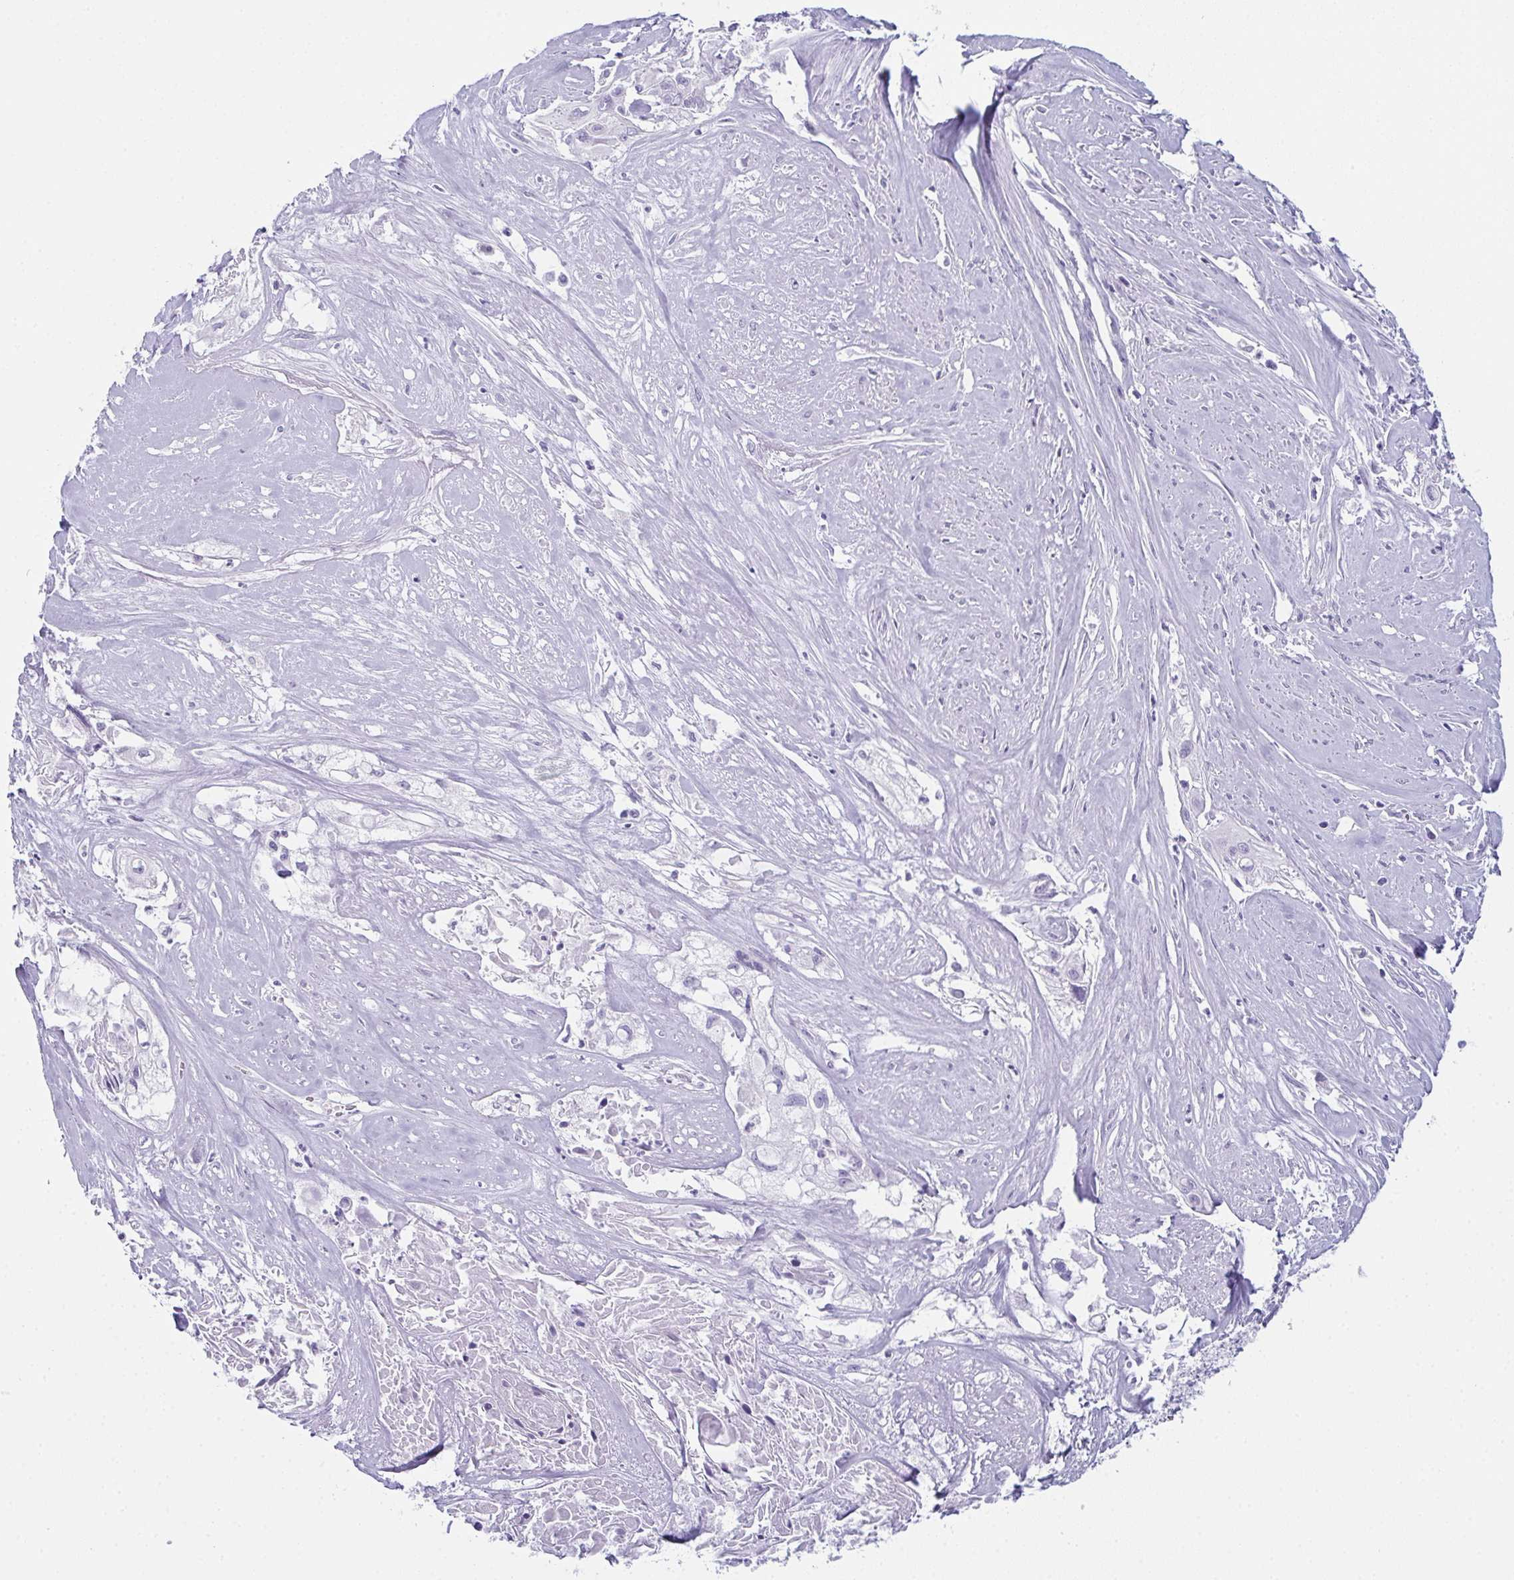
{"staining": {"intensity": "negative", "quantity": "none", "location": "none"}, "tissue": "cervical cancer", "cell_type": "Tumor cells", "image_type": "cancer", "snomed": [{"axis": "morphology", "description": "Squamous cell carcinoma, NOS"}, {"axis": "topography", "description": "Cervix"}], "caption": "Histopathology image shows no significant protein staining in tumor cells of squamous cell carcinoma (cervical).", "gene": "ENKUR", "patient": {"sex": "female", "age": 49}}